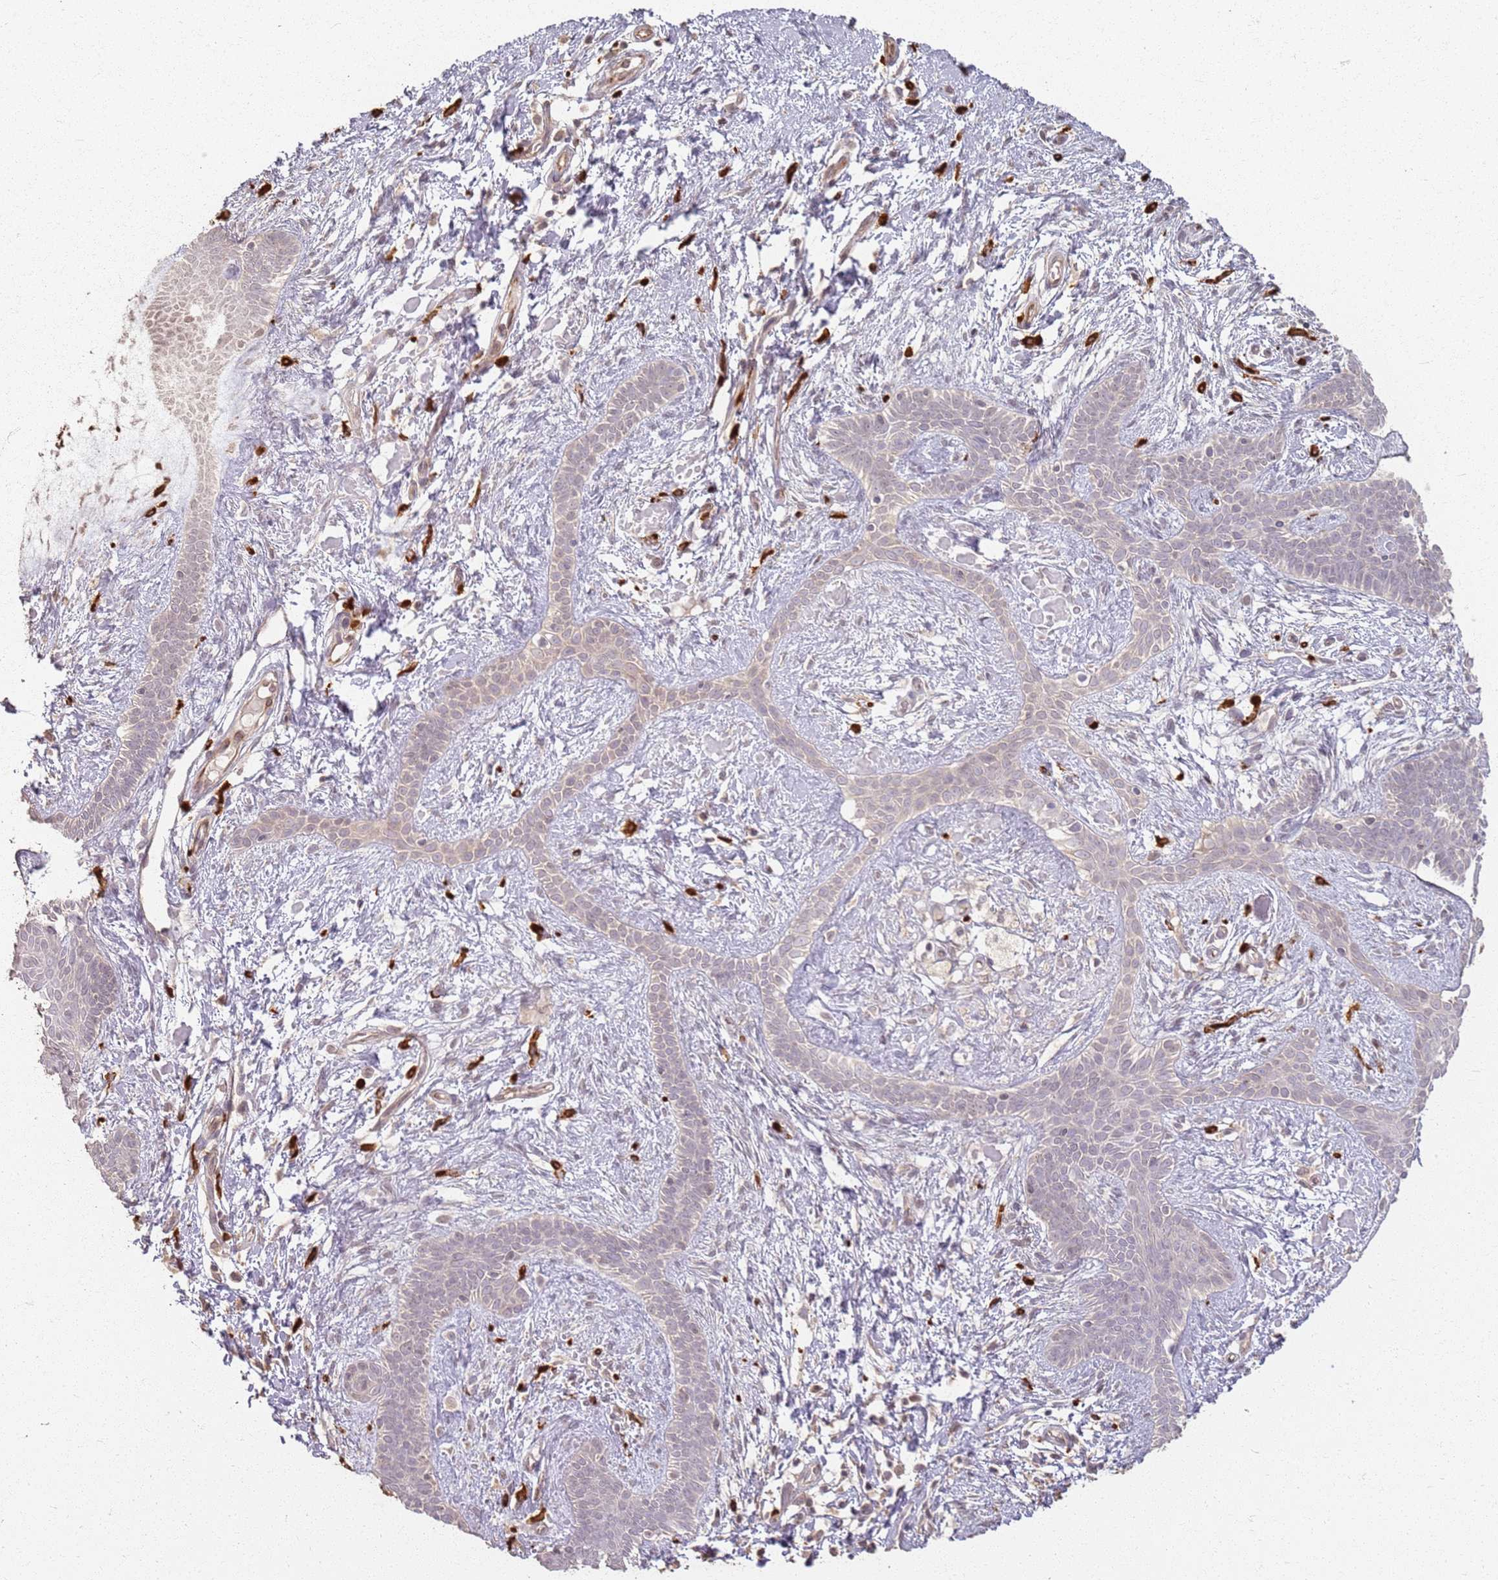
{"staining": {"intensity": "negative", "quantity": "none", "location": "none"}, "tissue": "skin cancer", "cell_type": "Tumor cells", "image_type": "cancer", "snomed": [{"axis": "morphology", "description": "Basal cell carcinoma"}, {"axis": "topography", "description": "Skin"}], "caption": "Tumor cells show no significant protein staining in skin cancer.", "gene": "CCDC168", "patient": {"sex": "male", "age": 78}}